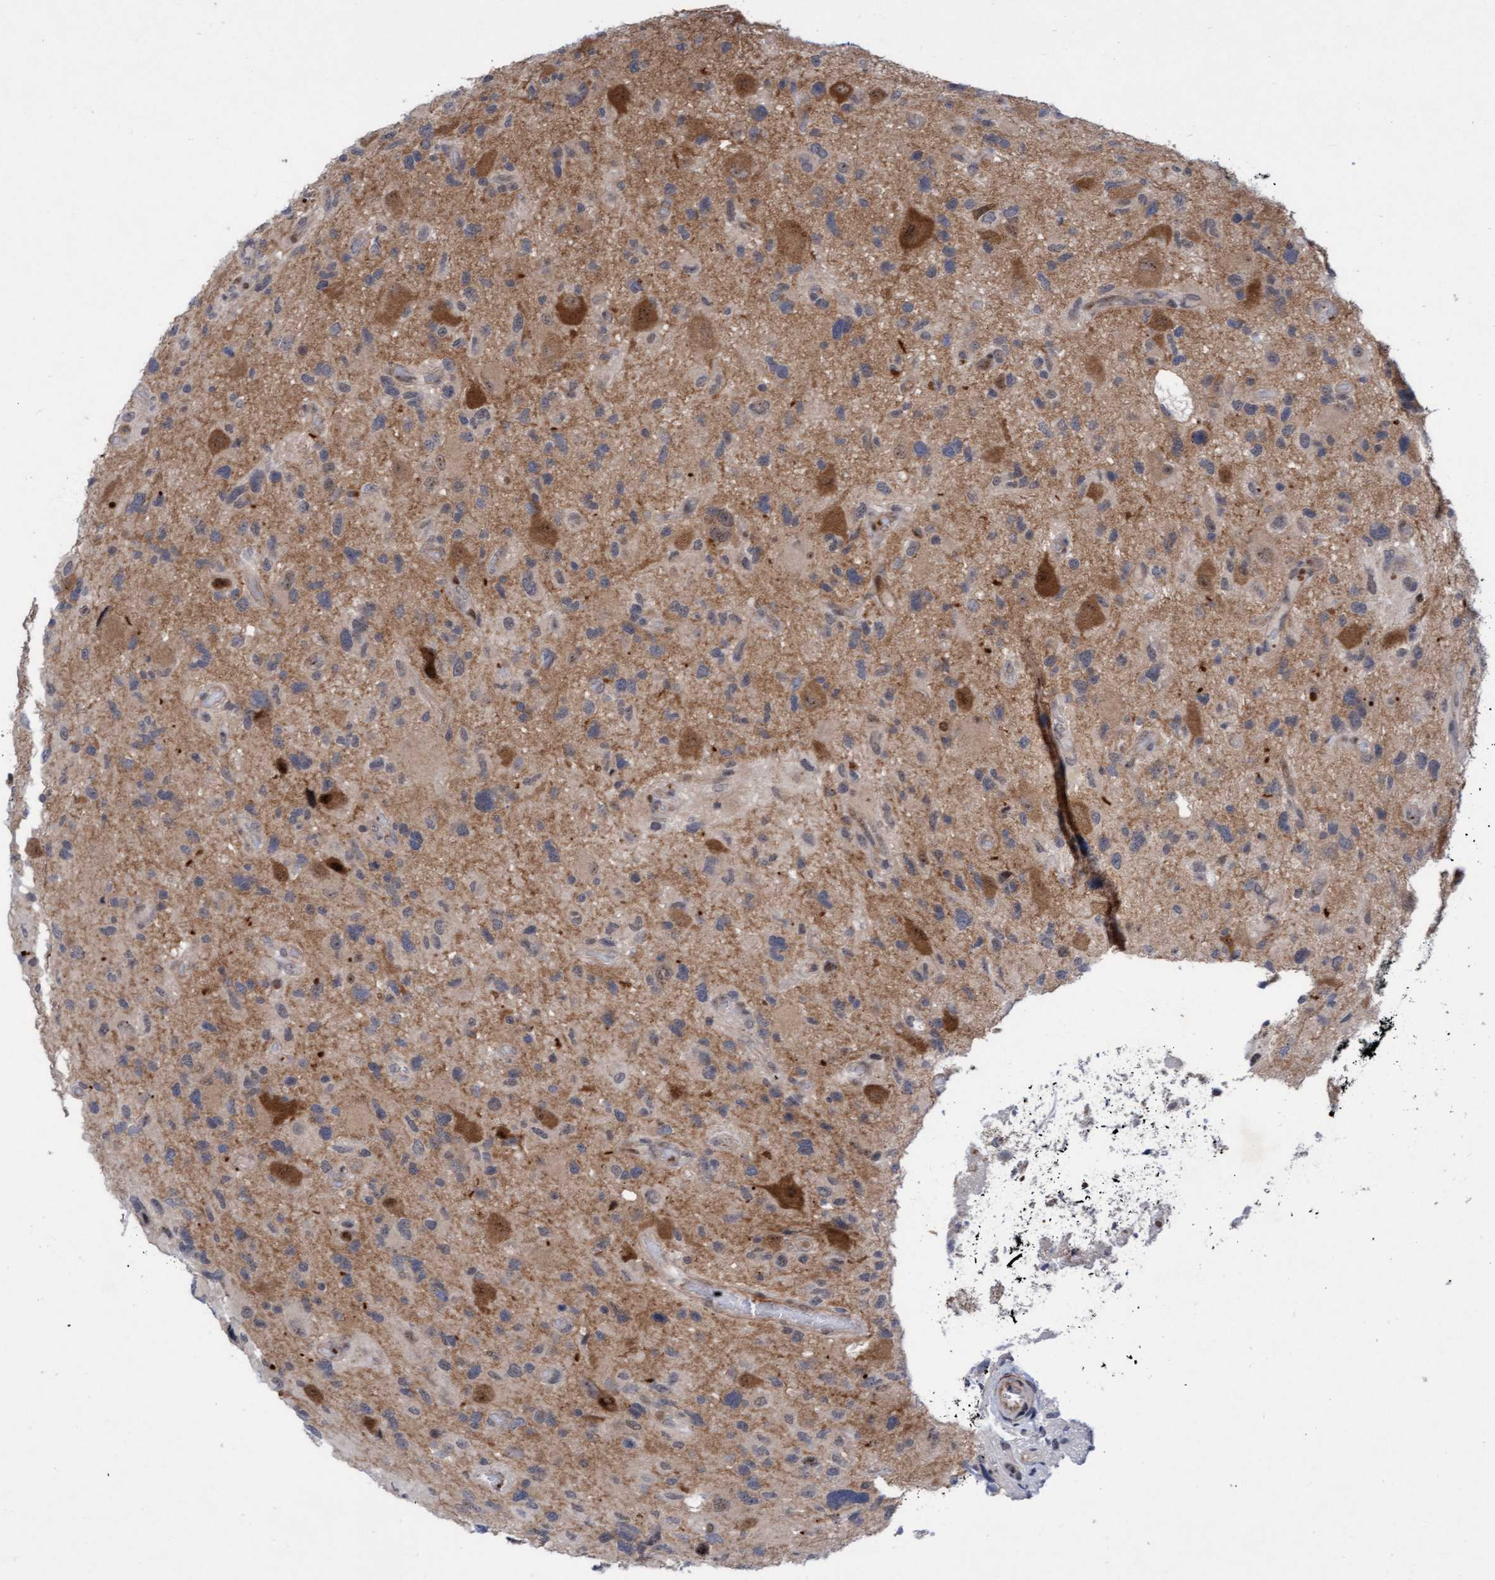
{"staining": {"intensity": "weak", "quantity": "25%-75%", "location": "cytoplasmic/membranous"}, "tissue": "glioma", "cell_type": "Tumor cells", "image_type": "cancer", "snomed": [{"axis": "morphology", "description": "Glioma, malignant, High grade"}, {"axis": "topography", "description": "Brain"}], "caption": "Protein expression analysis of human high-grade glioma (malignant) reveals weak cytoplasmic/membranous positivity in approximately 25%-75% of tumor cells.", "gene": "RAP1GAP2", "patient": {"sex": "male", "age": 33}}